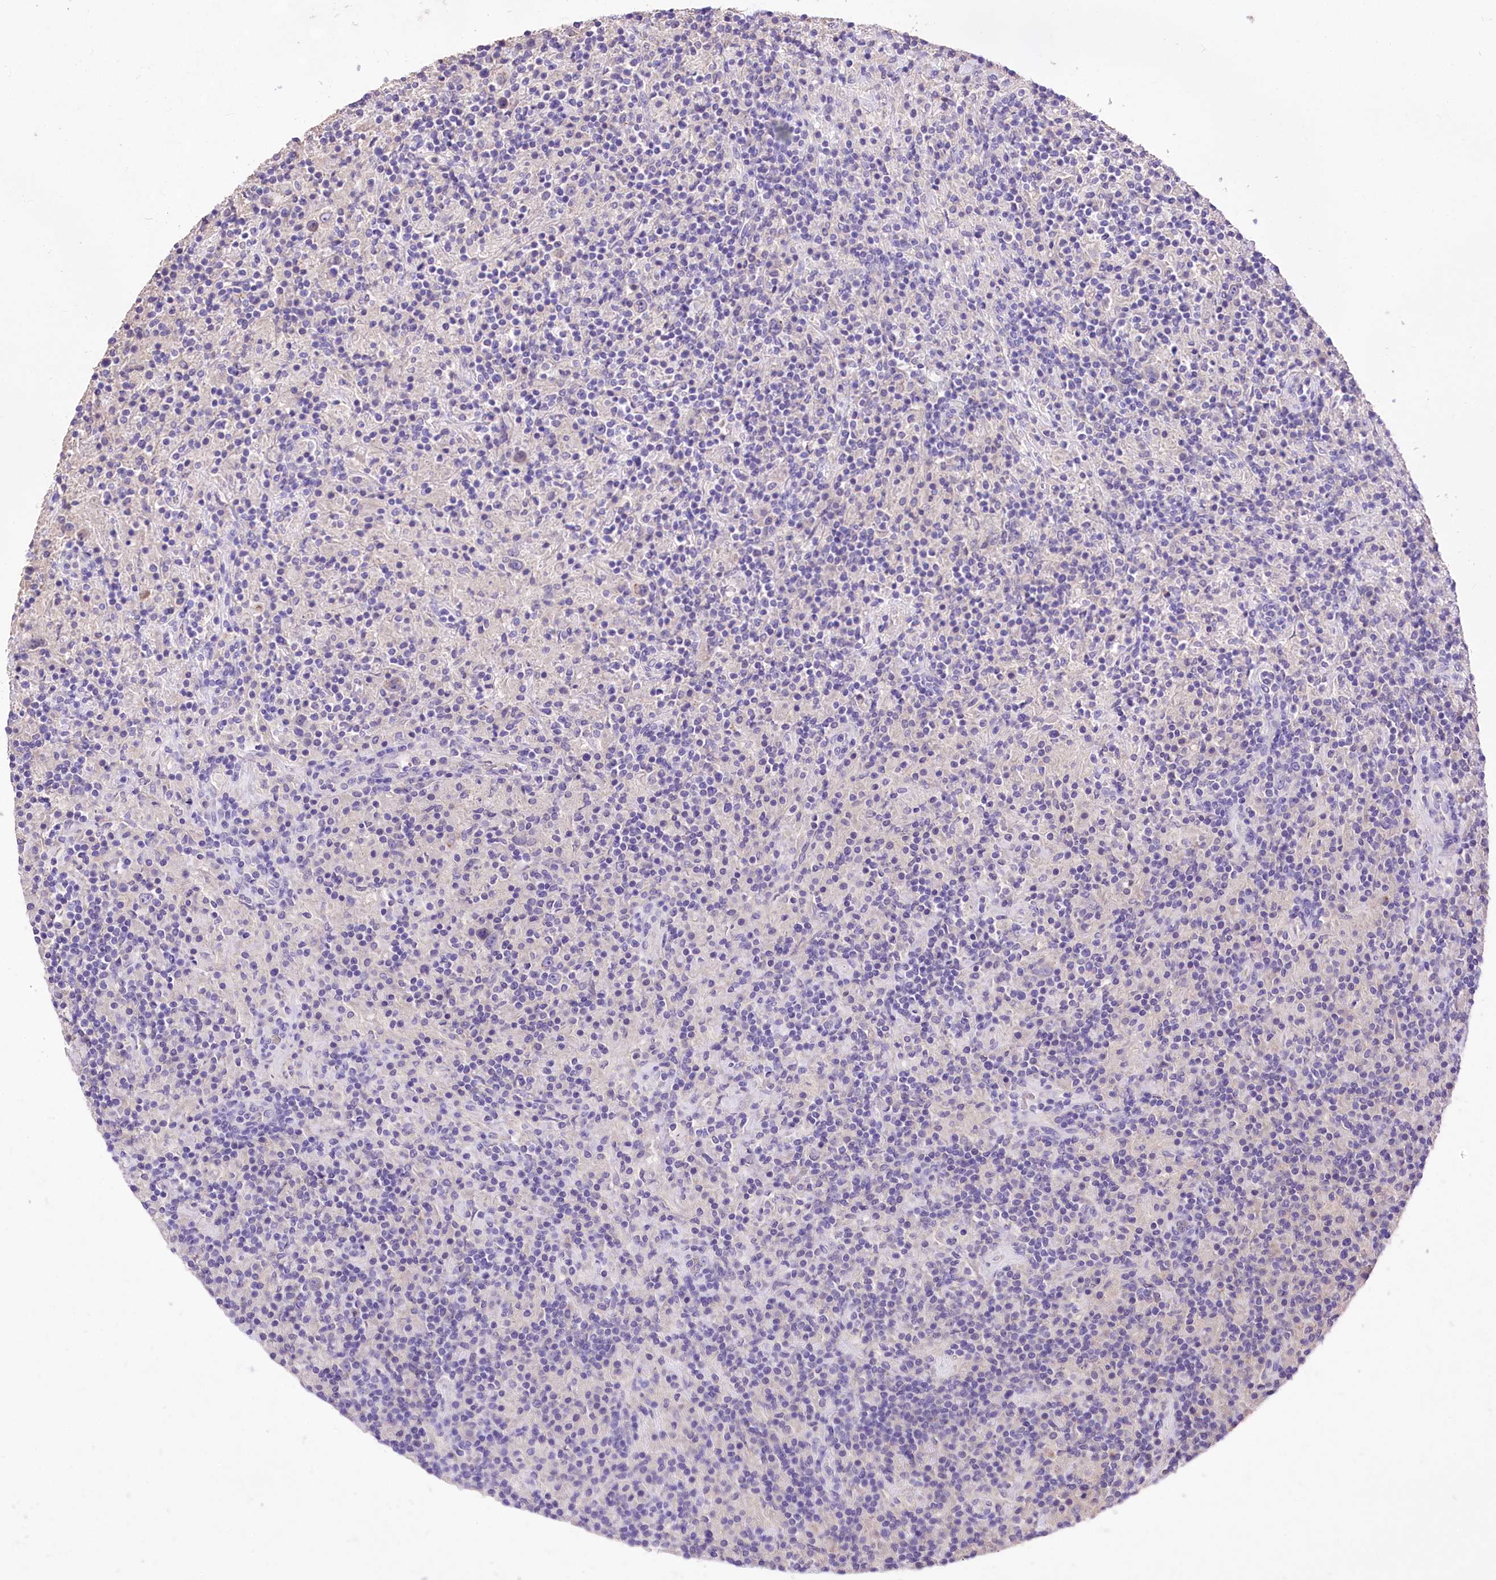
{"staining": {"intensity": "negative", "quantity": "none", "location": "none"}, "tissue": "lymphoma", "cell_type": "Tumor cells", "image_type": "cancer", "snomed": [{"axis": "morphology", "description": "Hodgkin's disease, NOS"}, {"axis": "topography", "description": "Lymph node"}], "caption": "Immunohistochemistry micrograph of neoplastic tissue: human Hodgkin's disease stained with DAB exhibits no significant protein staining in tumor cells.", "gene": "PCYOX1L", "patient": {"sex": "male", "age": 70}}